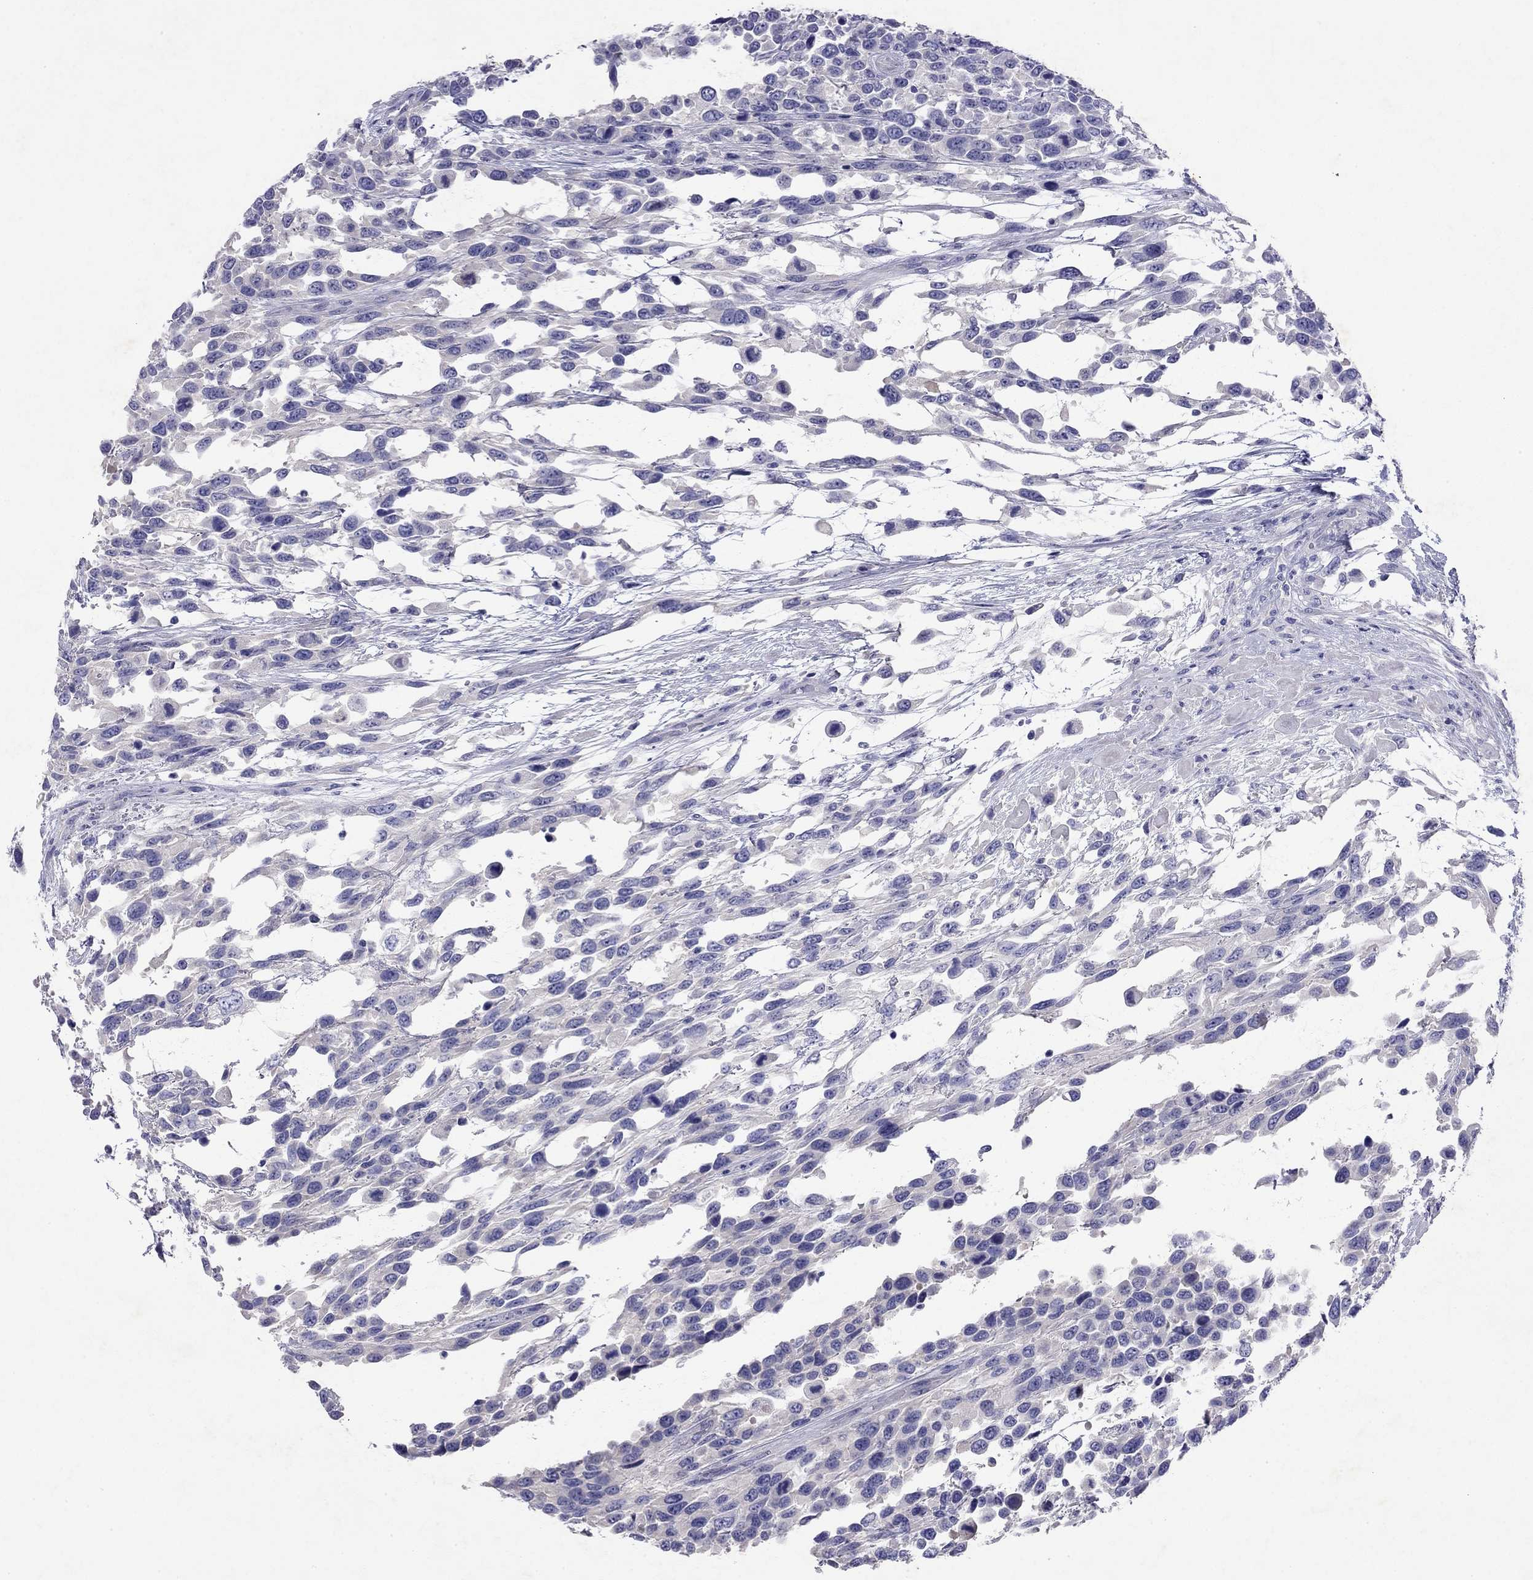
{"staining": {"intensity": "negative", "quantity": "none", "location": "none"}, "tissue": "urothelial cancer", "cell_type": "Tumor cells", "image_type": "cancer", "snomed": [{"axis": "morphology", "description": "Urothelial carcinoma, High grade"}, {"axis": "topography", "description": "Urinary bladder"}], "caption": "Human urothelial carcinoma (high-grade) stained for a protein using immunohistochemistry displays no positivity in tumor cells.", "gene": "GNAT3", "patient": {"sex": "female", "age": 70}}